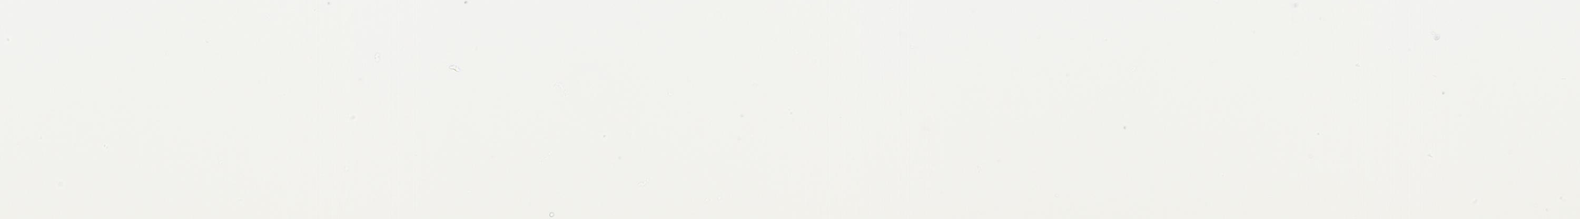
{"staining": {"intensity": "weak", "quantity": "25%-75%", "location": "cytoplasmic/membranous"}, "tissue": "adipose tissue", "cell_type": "Adipocytes", "image_type": "normal", "snomed": [{"axis": "morphology", "description": "Normal tissue, NOS"}, {"axis": "topography", "description": "Breast"}], "caption": "Immunohistochemistry (IHC) (DAB (3,3'-diaminobenzidine)) staining of normal adipose tissue shows weak cytoplasmic/membranous protein staining in about 25%-75% of adipocytes. (brown staining indicates protein expression, while blue staining denotes nuclei).", "gene": "UBL4A", "patient": {"sex": "female", "age": 22}}